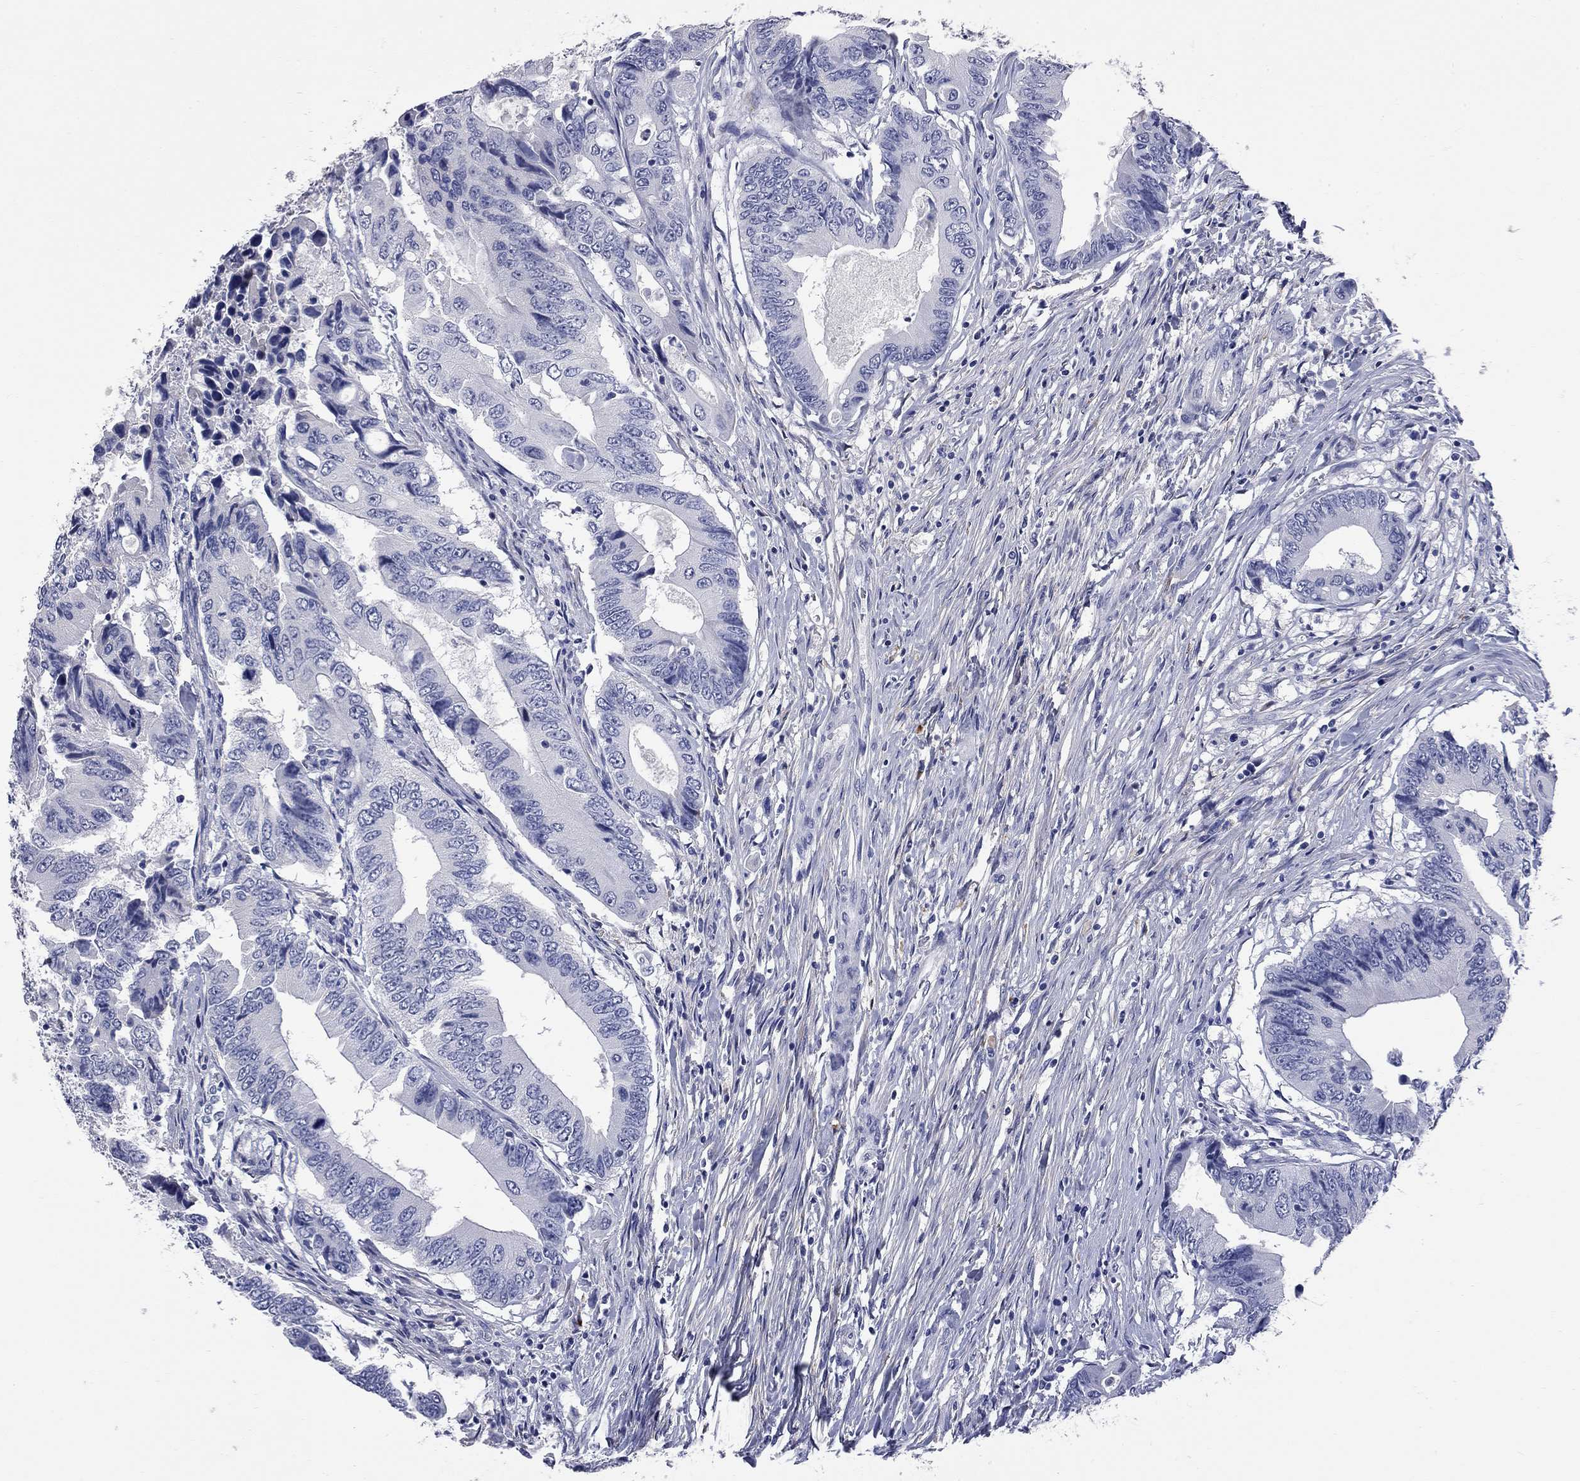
{"staining": {"intensity": "negative", "quantity": "none", "location": "none"}, "tissue": "colorectal cancer", "cell_type": "Tumor cells", "image_type": "cancer", "snomed": [{"axis": "morphology", "description": "Adenocarcinoma, NOS"}, {"axis": "topography", "description": "Colon"}], "caption": "Tumor cells show no significant expression in colorectal cancer. (DAB (3,3'-diaminobenzidine) immunohistochemistry (IHC), high magnification).", "gene": "FAM221B", "patient": {"sex": "female", "age": 90}}